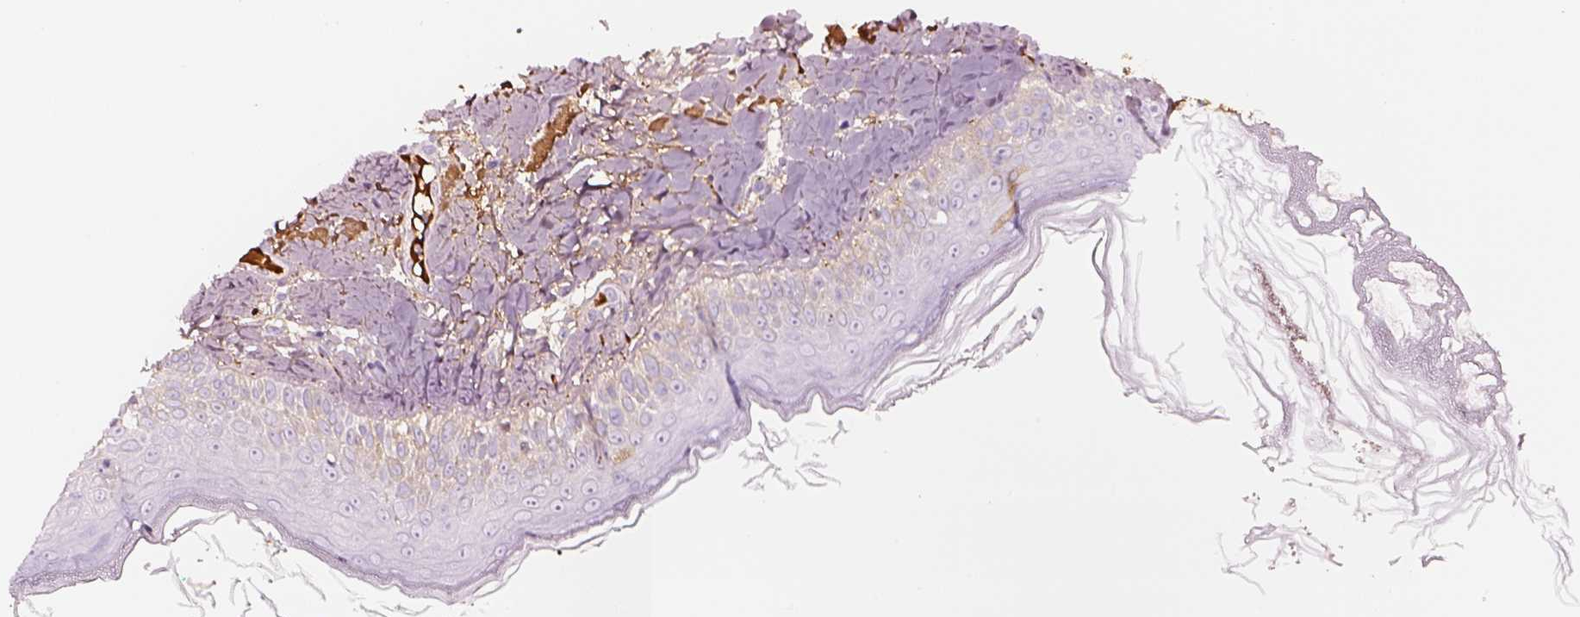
{"staining": {"intensity": "weak", "quantity": ">75%", "location": "cytoplasmic/membranous"}, "tissue": "skin", "cell_type": "Fibroblasts", "image_type": "normal", "snomed": [{"axis": "morphology", "description": "Normal tissue, NOS"}, {"axis": "topography", "description": "Skin"}], "caption": "Skin was stained to show a protein in brown. There is low levels of weak cytoplasmic/membranous positivity in approximately >75% of fibroblasts.", "gene": "TF", "patient": {"sex": "male", "age": 73}}